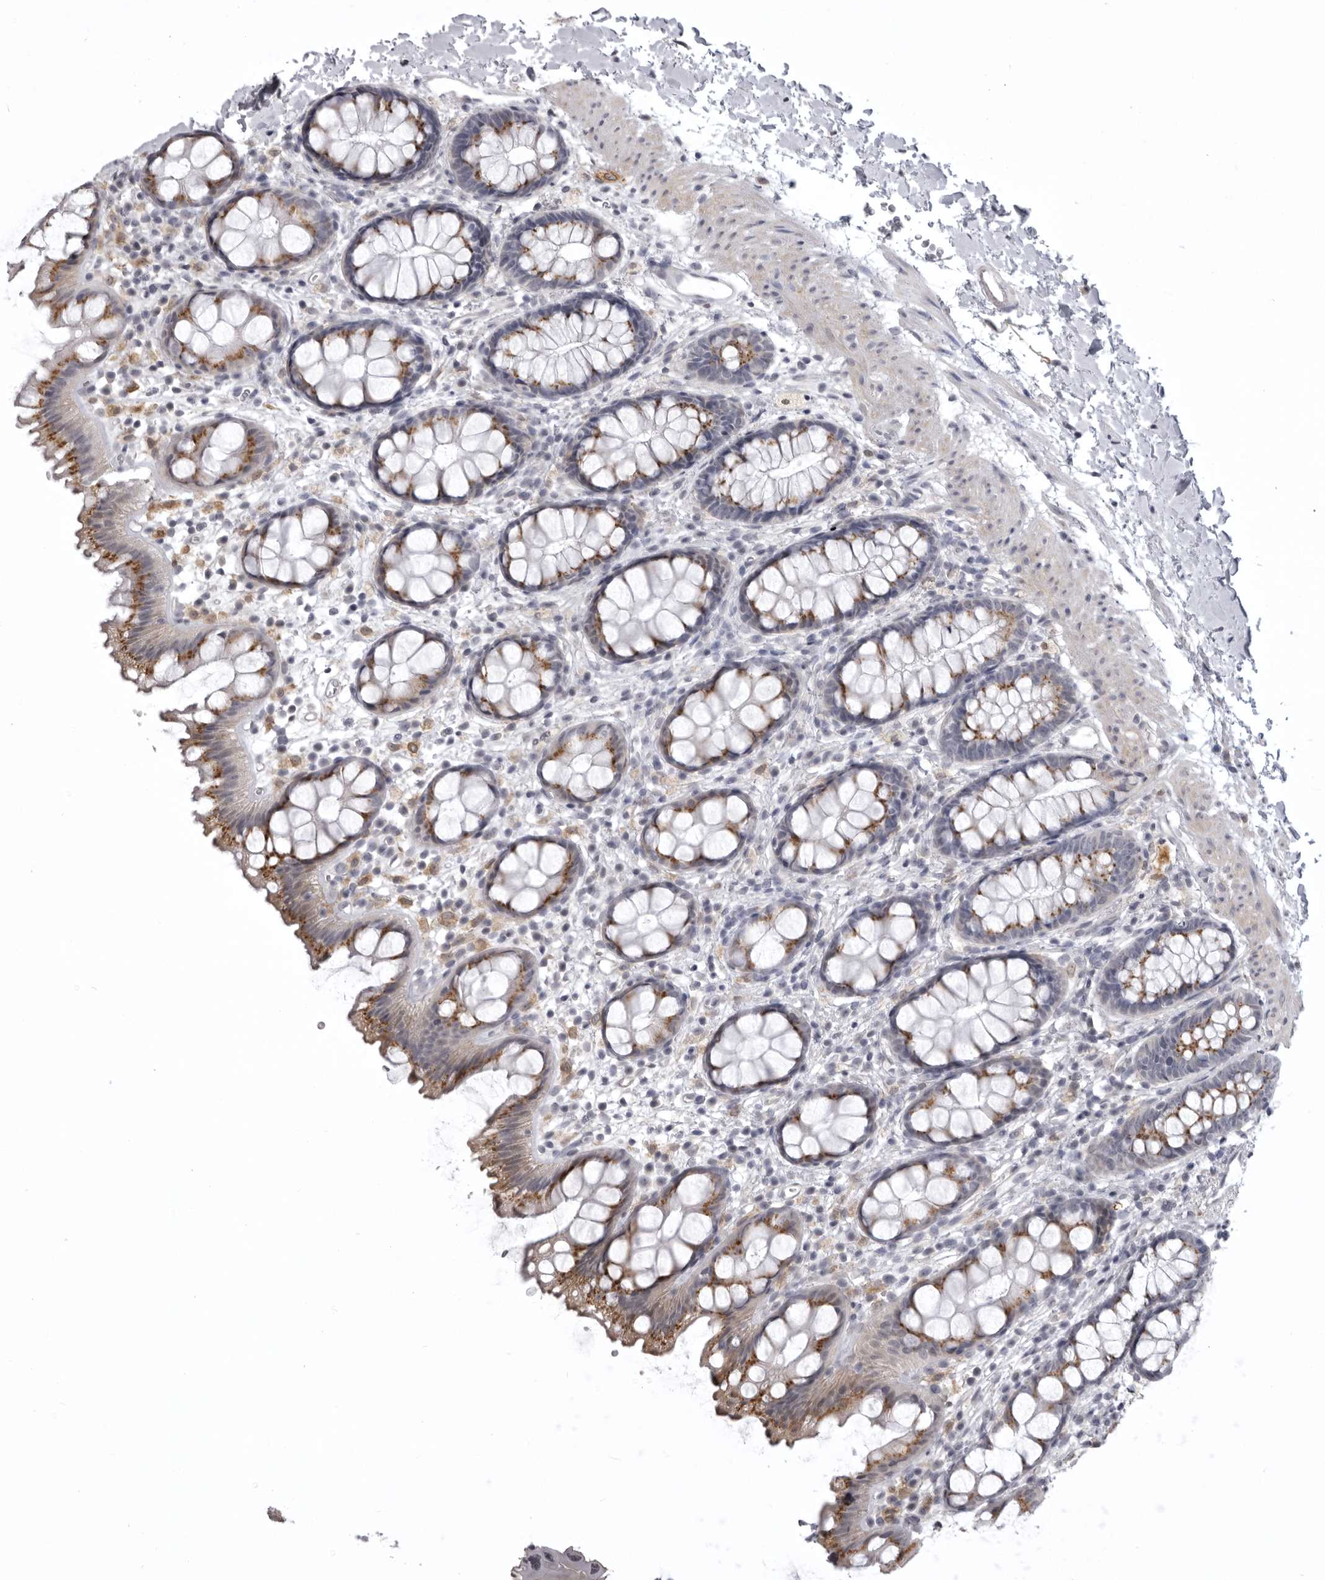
{"staining": {"intensity": "moderate", "quantity": ">75%", "location": "cytoplasmic/membranous"}, "tissue": "rectum", "cell_type": "Glandular cells", "image_type": "normal", "snomed": [{"axis": "morphology", "description": "Normal tissue, NOS"}, {"axis": "topography", "description": "Rectum"}], "caption": "Protein expression analysis of benign human rectum reveals moderate cytoplasmic/membranous positivity in approximately >75% of glandular cells. Immunohistochemistry (ihc) stains the protein in brown and the nuclei are stained blue.", "gene": "NCEH1", "patient": {"sex": "female", "age": 65}}